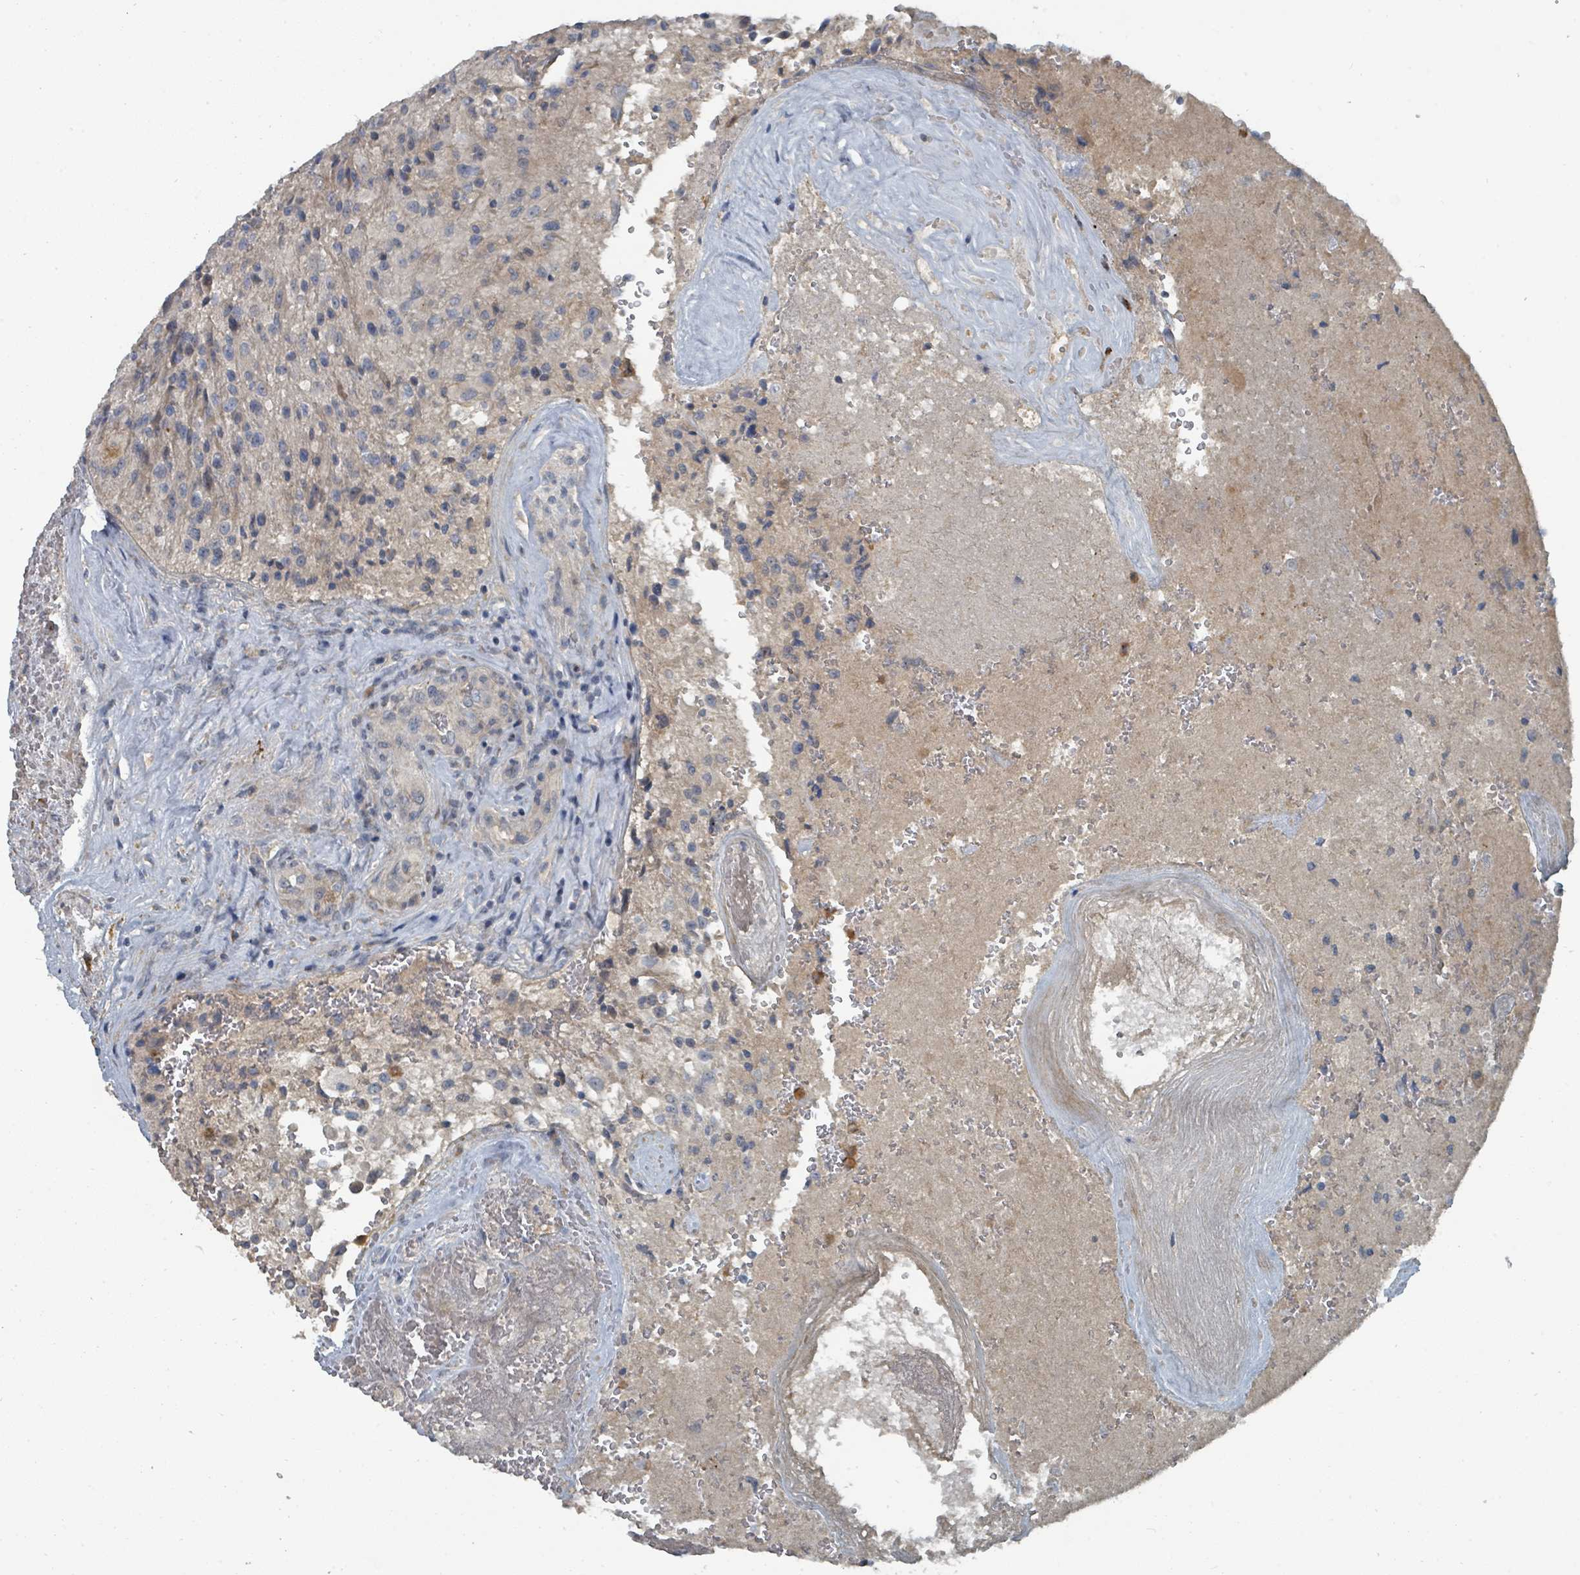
{"staining": {"intensity": "negative", "quantity": "none", "location": "none"}, "tissue": "glioma", "cell_type": "Tumor cells", "image_type": "cancer", "snomed": [{"axis": "morphology", "description": "Normal tissue, NOS"}, {"axis": "morphology", "description": "Glioma, malignant, High grade"}, {"axis": "topography", "description": "Cerebral cortex"}], "caption": "Photomicrograph shows no protein staining in tumor cells of glioma tissue. Nuclei are stained in blue.", "gene": "SLC44A5", "patient": {"sex": "male", "age": 56}}